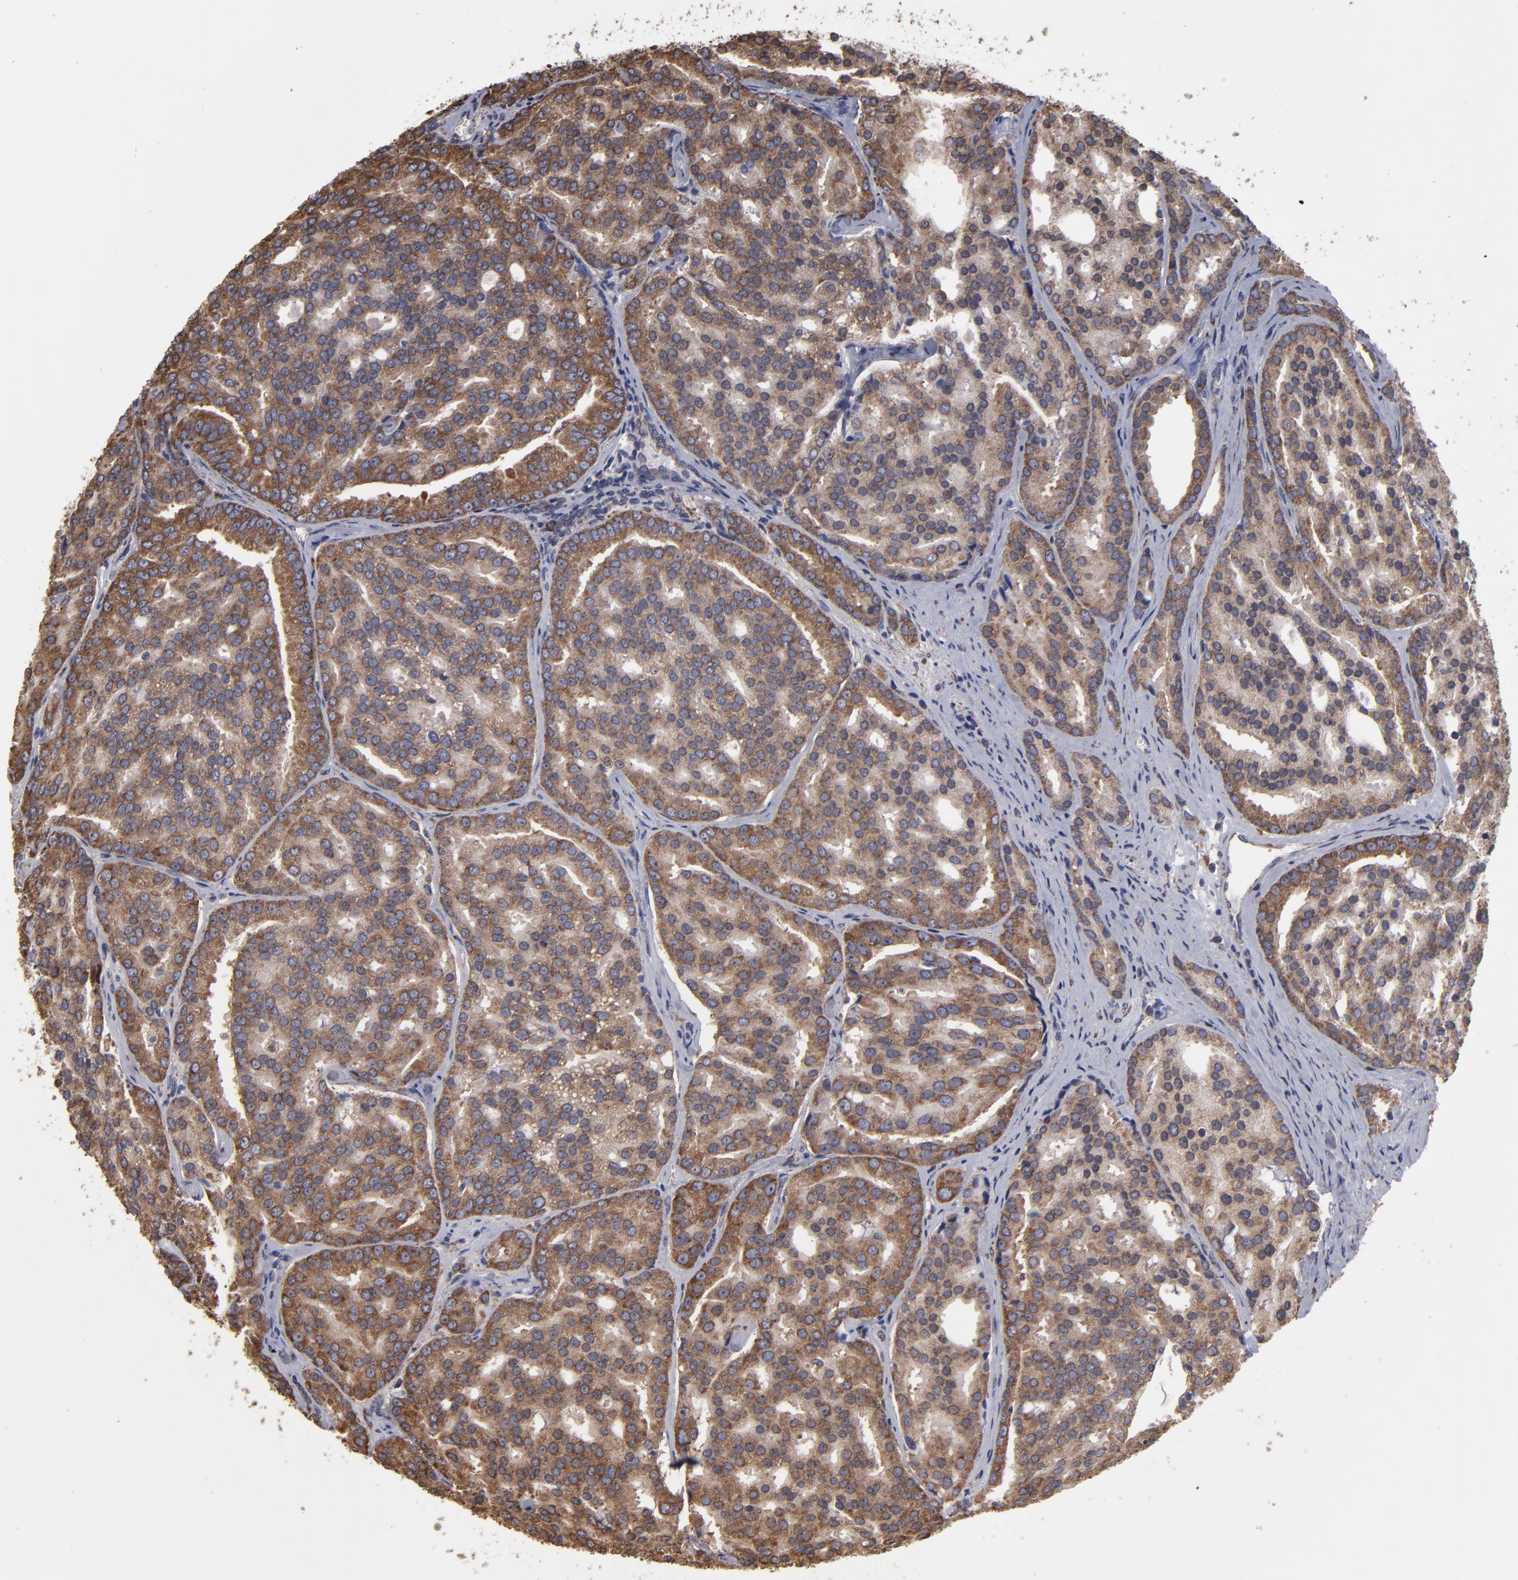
{"staining": {"intensity": "moderate", "quantity": ">75%", "location": "cytoplasmic/membranous"}, "tissue": "prostate cancer", "cell_type": "Tumor cells", "image_type": "cancer", "snomed": [{"axis": "morphology", "description": "Adenocarcinoma, High grade"}, {"axis": "topography", "description": "Prostate"}], "caption": "Protein staining demonstrates moderate cytoplasmic/membranous expression in approximately >75% of tumor cells in prostate cancer (adenocarcinoma (high-grade)).", "gene": "SND1", "patient": {"sex": "male", "age": 64}}